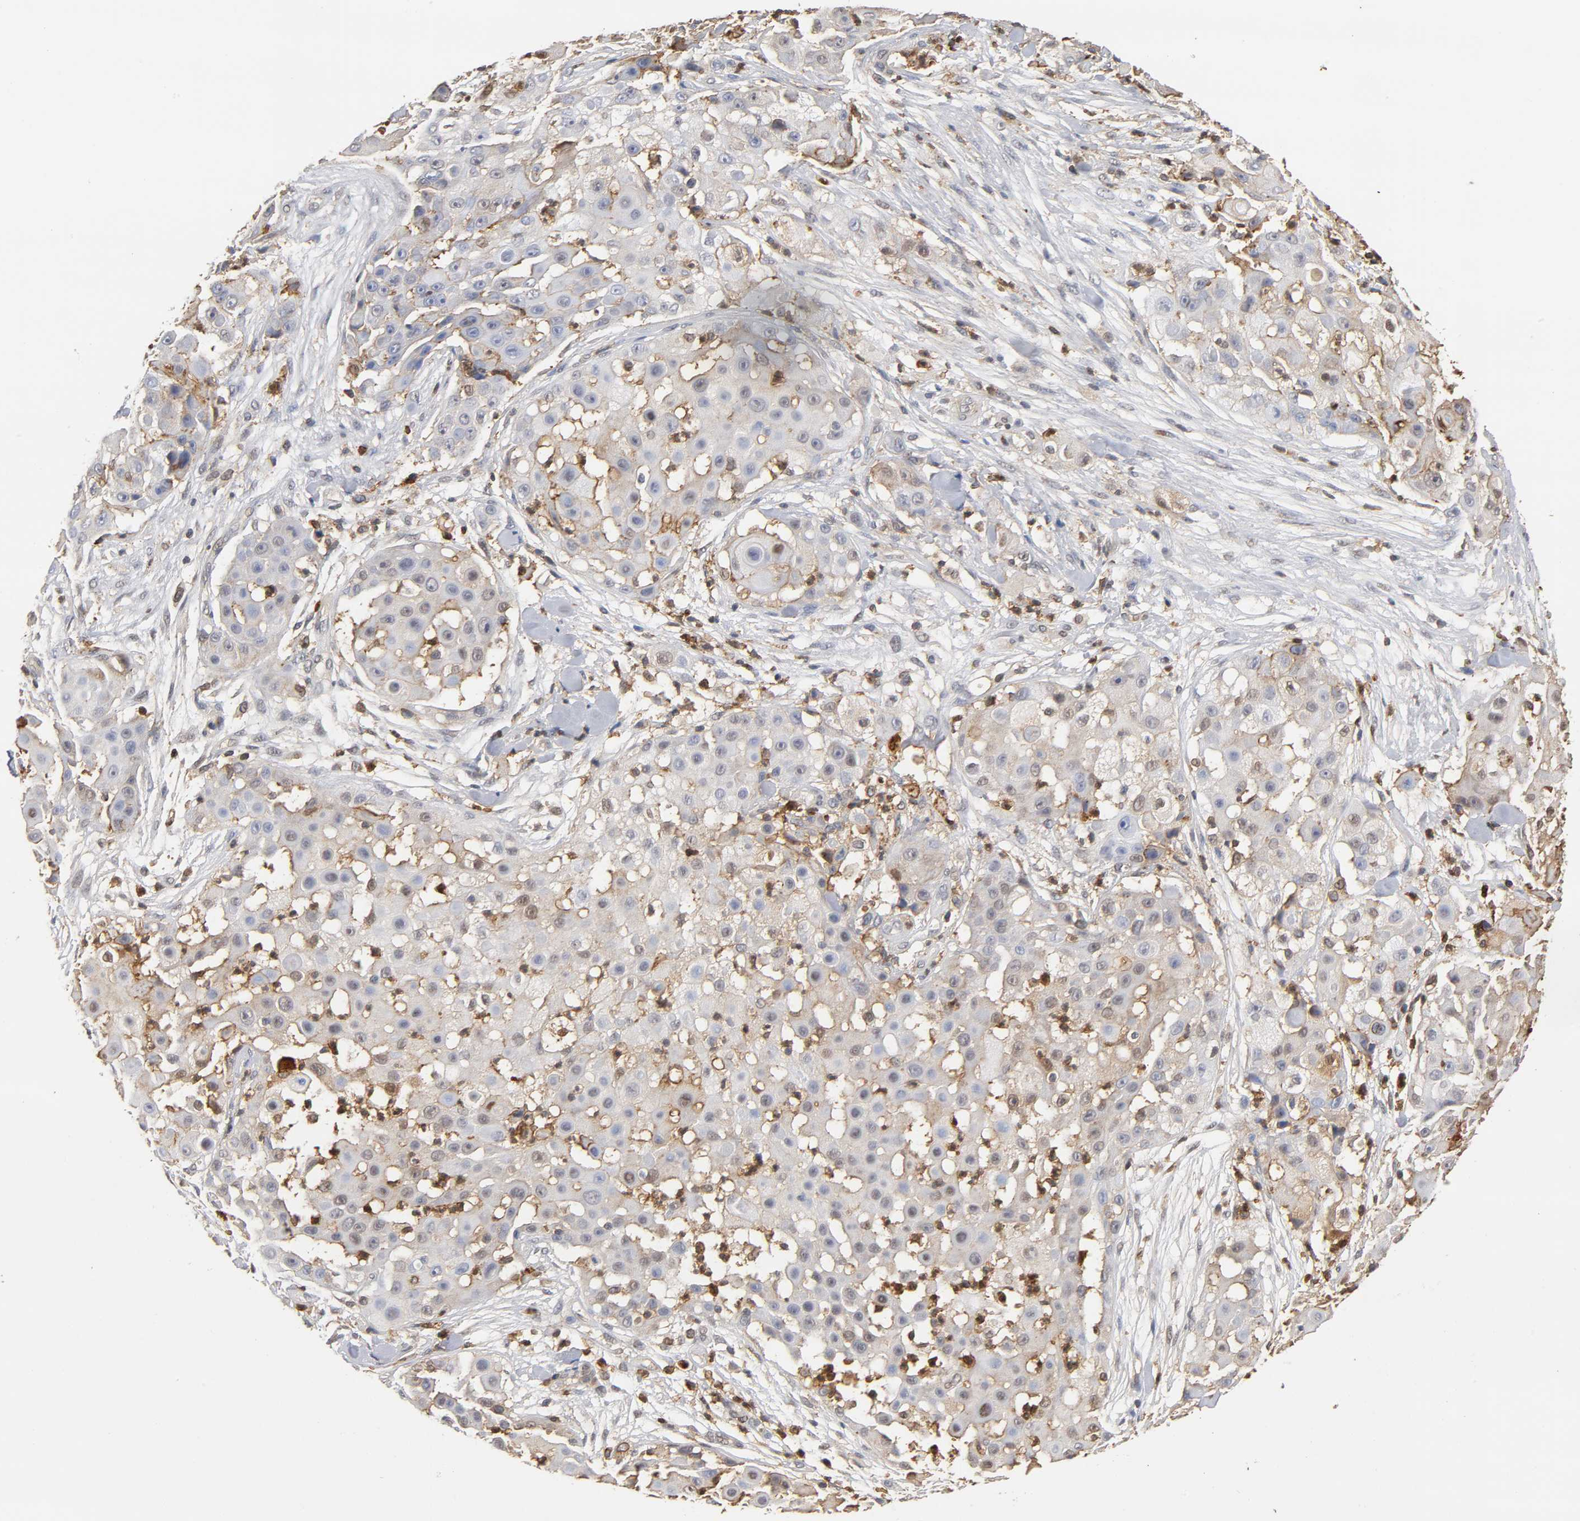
{"staining": {"intensity": "weak", "quantity": "<25%", "location": "cytoplasmic/membranous"}, "tissue": "skin cancer", "cell_type": "Tumor cells", "image_type": "cancer", "snomed": [{"axis": "morphology", "description": "Squamous cell carcinoma, NOS"}, {"axis": "topography", "description": "Skin"}], "caption": "There is no significant expression in tumor cells of skin cancer.", "gene": "ANXA11", "patient": {"sex": "female", "age": 57}}